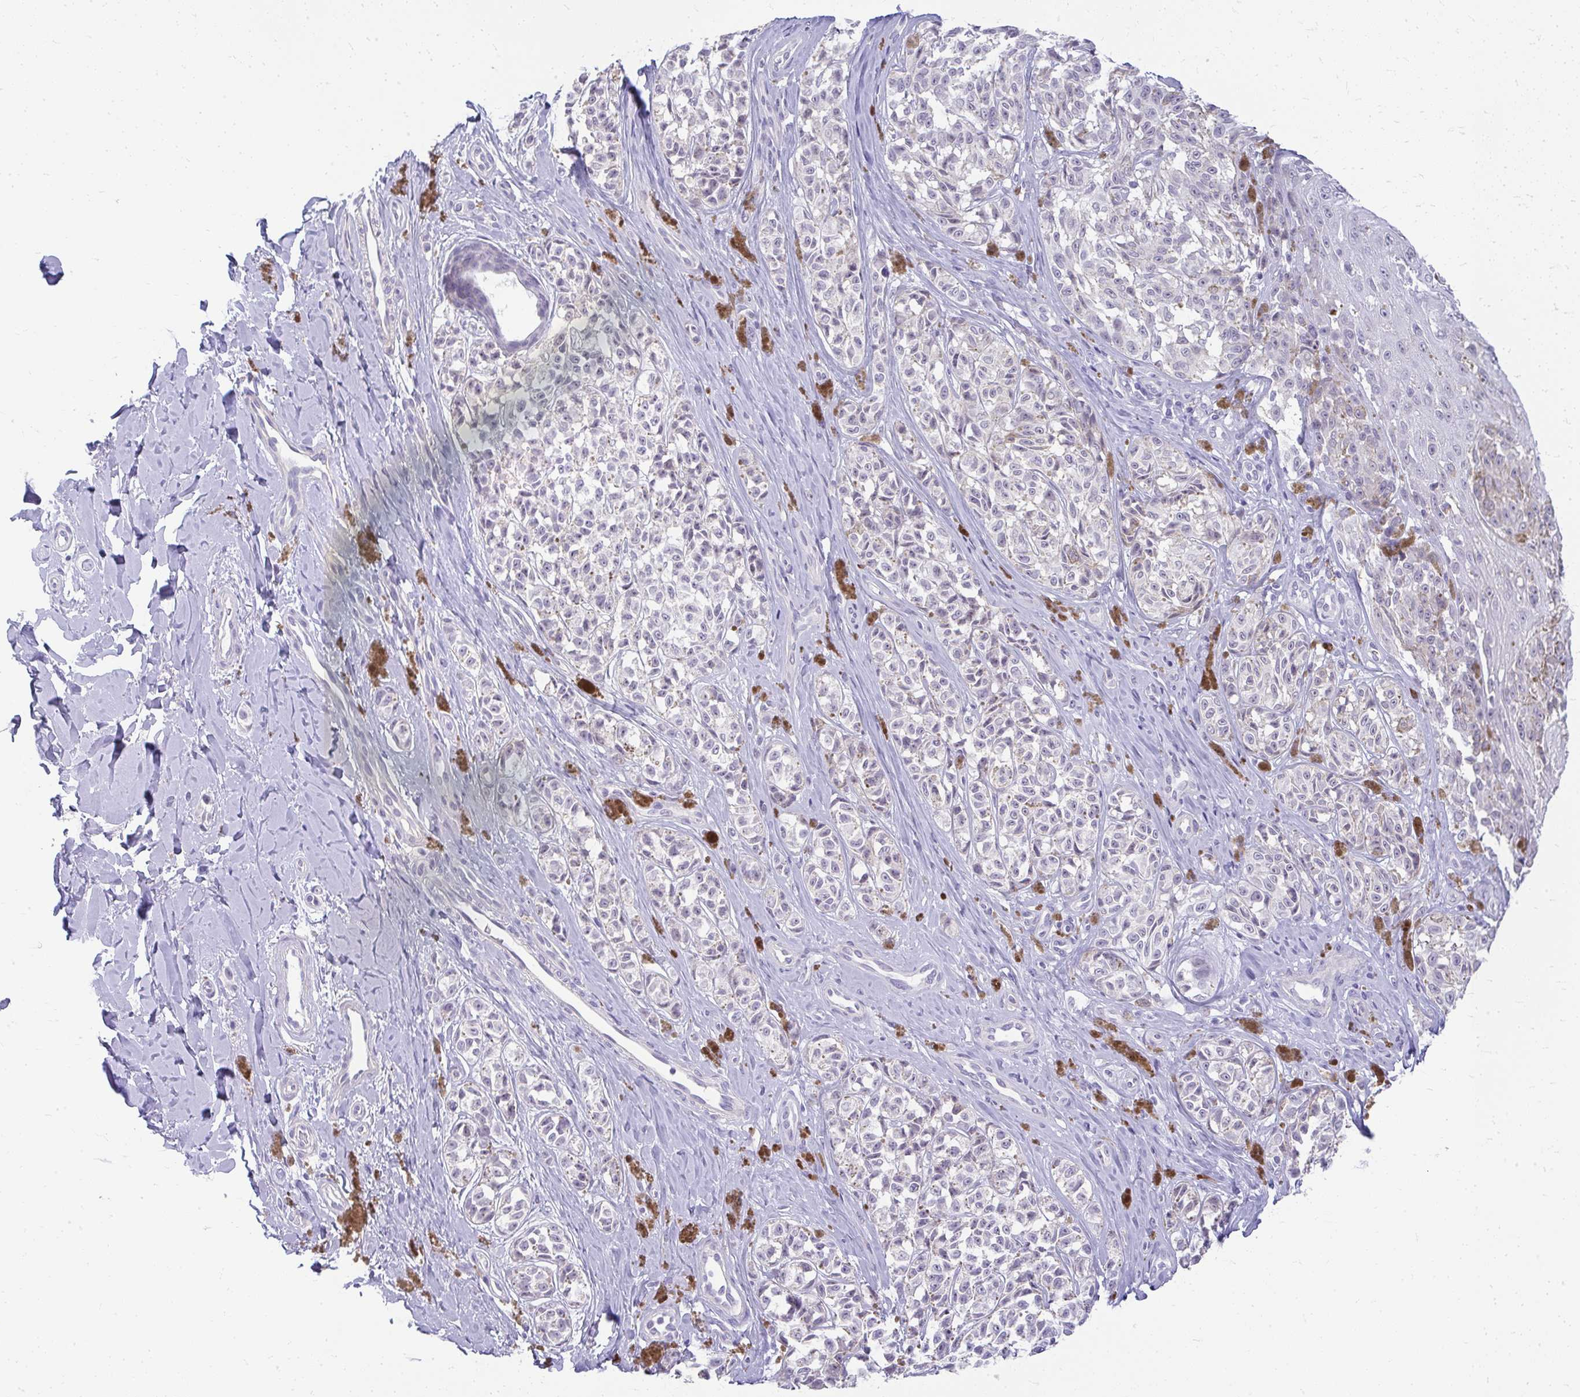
{"staining": {"intensity": "negative", "quantity": "none", "location": "none"}, "tissue": "melanoma", "cell_type": "Tumor cells", "image_type": "cancer", "snomed": [{"axis": "morphology", "description": "Malignant melanoma, NOS"}, {"axis": "topography", "description": "Skin"}], "caption": "A micrograph of melanoma stained for a protein reveals no brown staining in tumor cells.", "gene": "TEX33", "patient": {"sex": "female", "age": 65}}